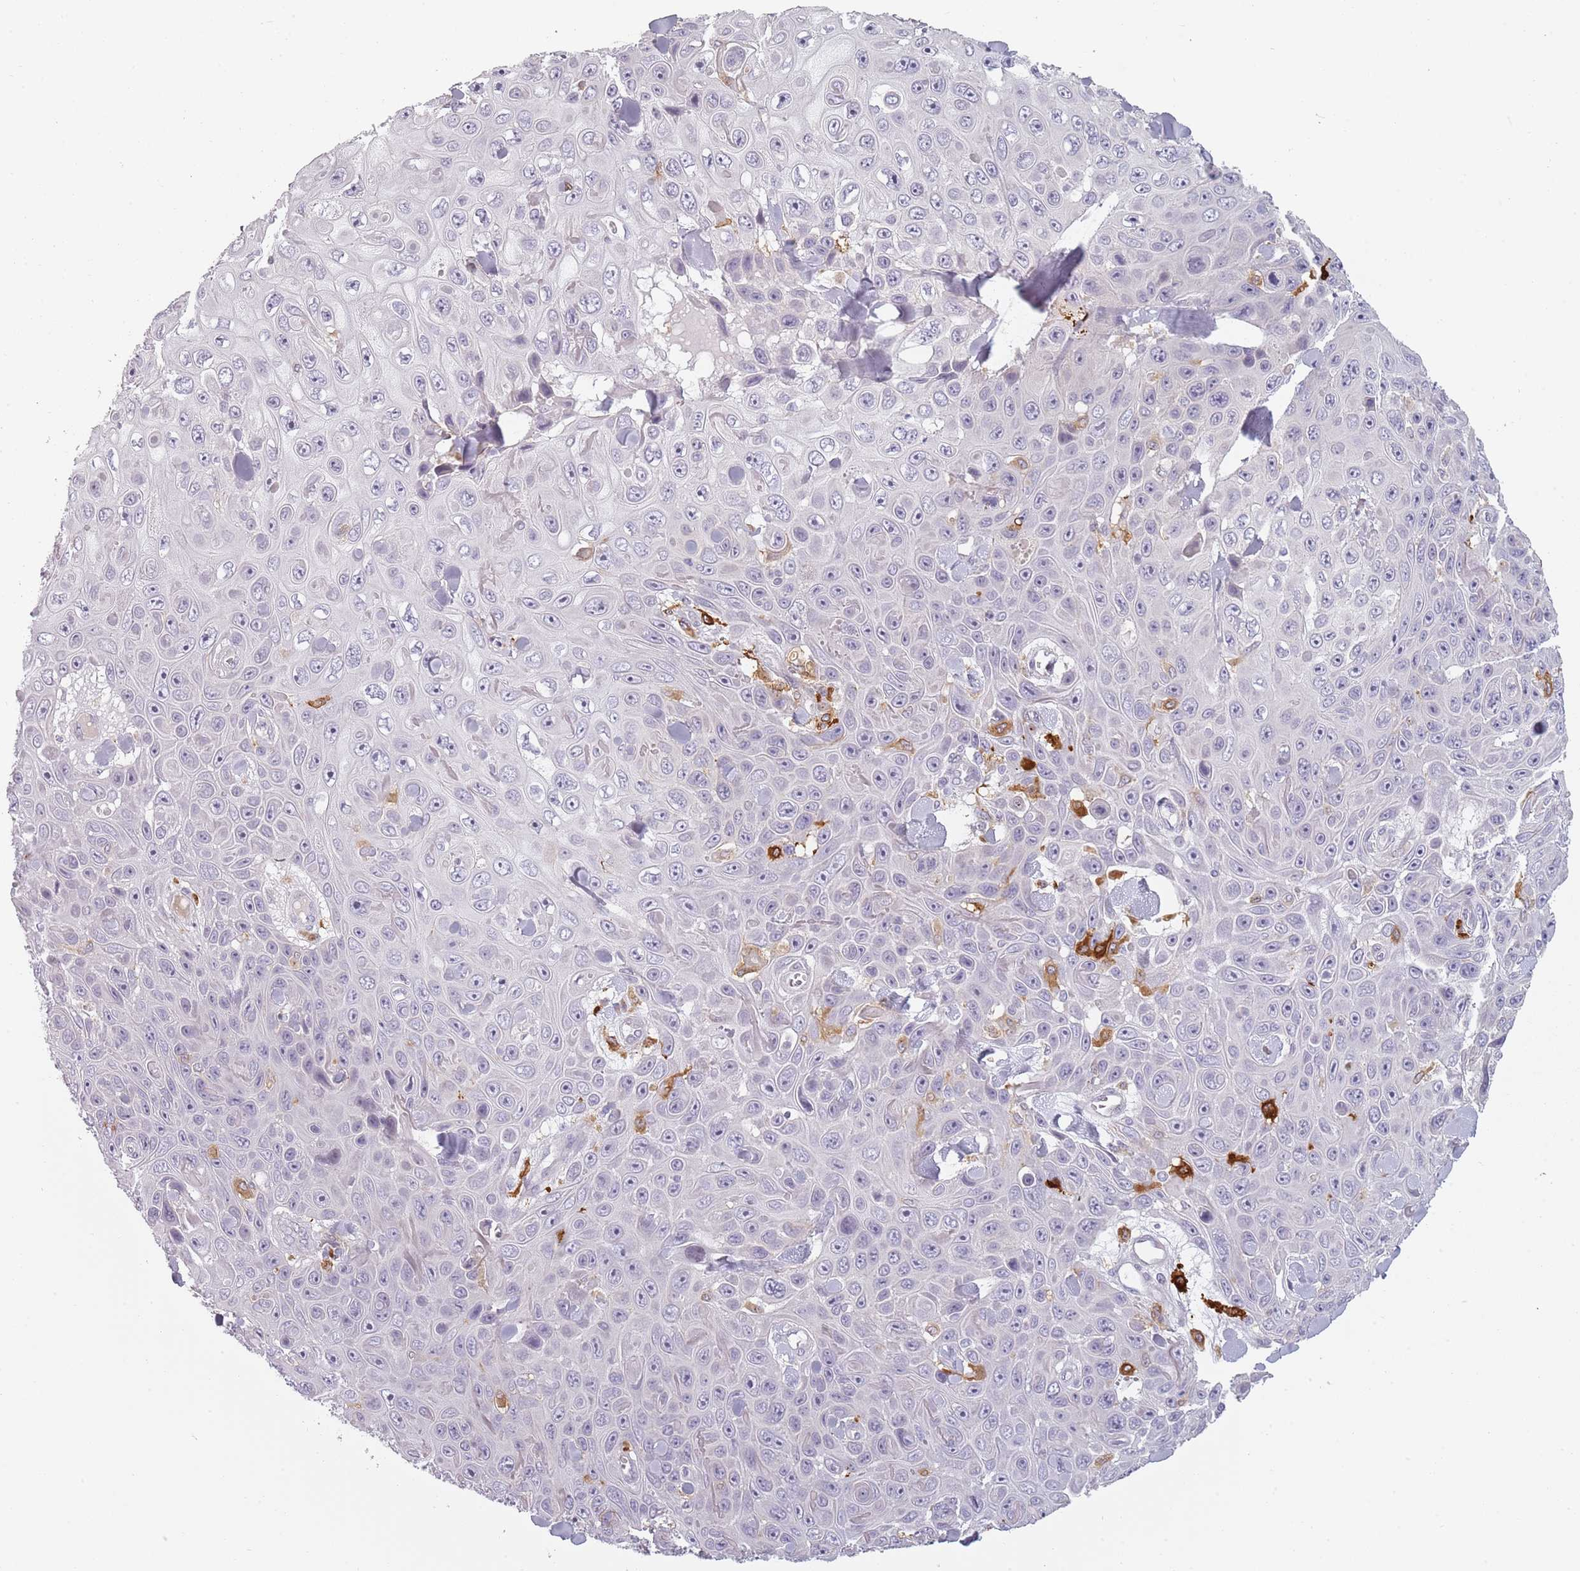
{"staining": {"intensity": "negative", "quantity": "none", "location": "none"}, "tissue": "skin cancer", "cell_type": "Tumor cells", "image_type": "cancer", "snomed": [{"axis": "morphology", "description": "Squamous cell carcinoma, NOS"}, {"axis": "topography", "description": "Skin"}], "caption": "DAB (3,3'-diaminobenzidine) immunohistochemical staining of skin cancer (squamous cell carcinoma) shows no significant positivity in tumor cells.", "gene": "CC2D2B", "patient": {"sex": "male", "age": 82}}